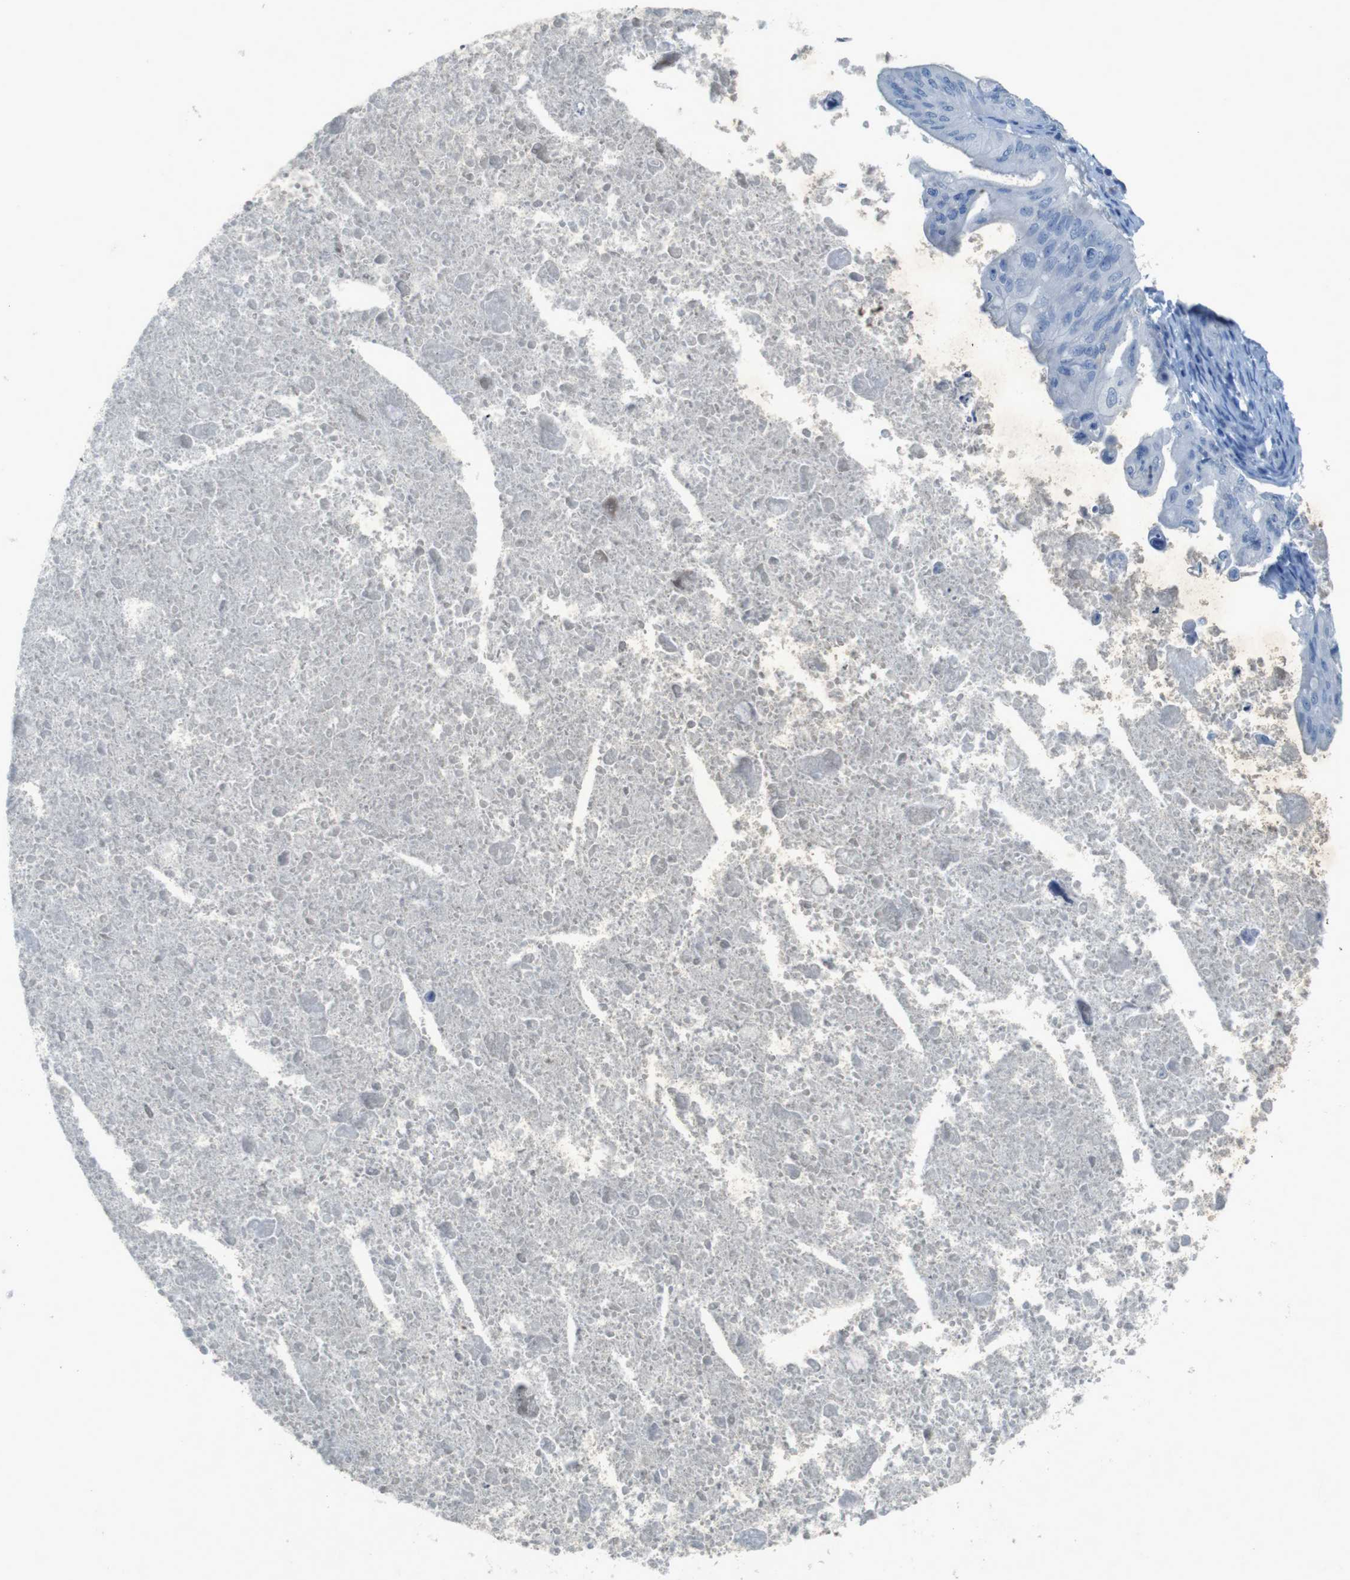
{"staining": {"intensity": "negative", "quantity": "none", "location": "none"}, "tissue": "ovarian cancer", "cell_type": "Tumor cells", "image_type": "cancer", "snomed": [{"axis": "morphology", "description": "Cystadenocarcinoma, mucinous, NOS"}, {"axis": "topography", "description": "Ovary"}], "caption": "High power microscopy image of an immunohistochemistry image of mucinous cystadenocarcinoma (ovarian), revealing no significant positivity in tumor cells.", "gene": "CD320", "patient": {"sex": "female", "age": 37}}